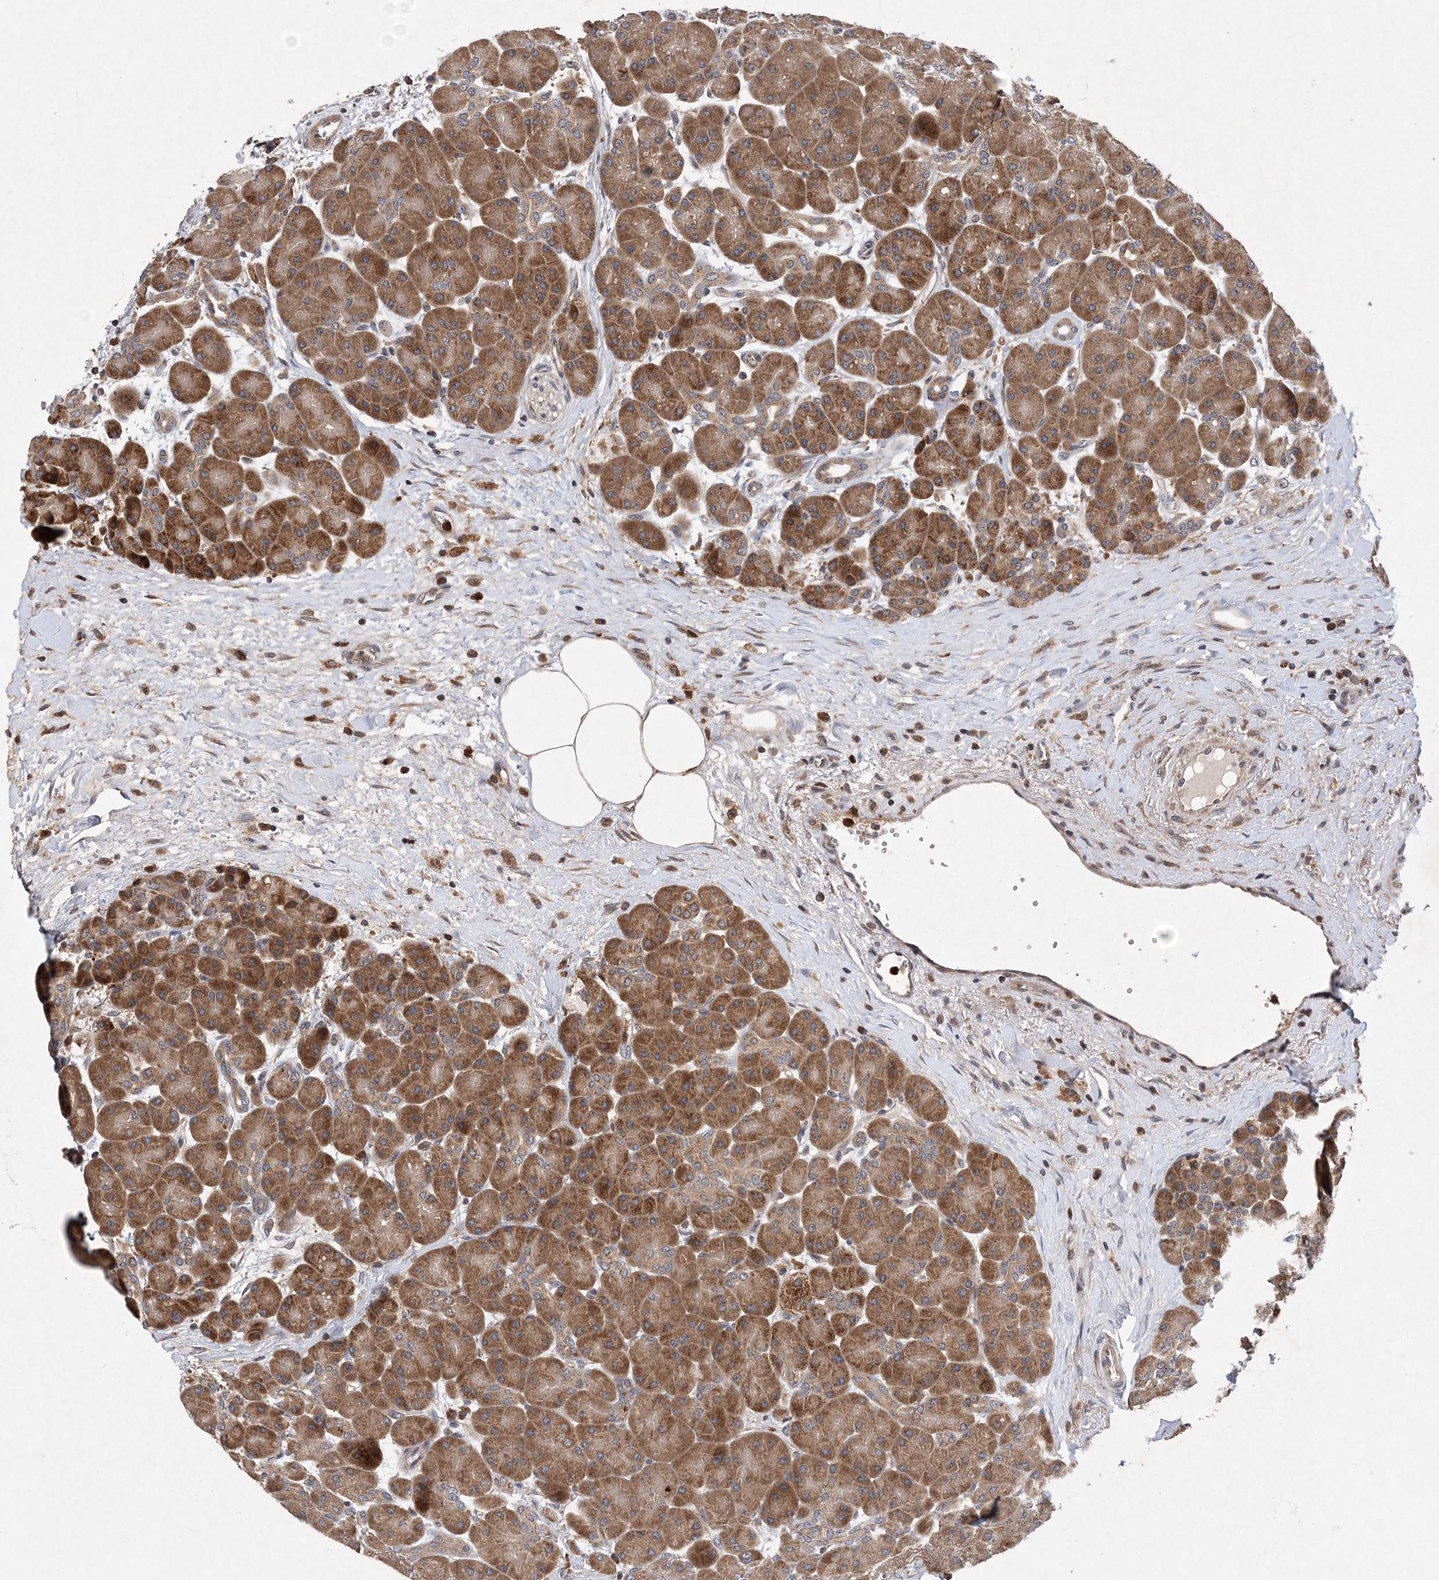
{"staining": {"intensity": "strong", "quantity": ">75%", "location": "cytoplasmic/membranous"}, "tissue": "pancreas", "cell_type": "Exocrine glandular cells", "image_type": "normal", "snomed": [{"axis": "morphology", "description": "Normal tissue, NOS"}, {"axis": "topography", "description": "Pancreas"}], "caption": "A photomicrograph of human pancreas stained for a protein exhibits strong cytoplasmic/membranous brown staining in exocrine glandular cells. (Stains: DAB in brown, nuclei in blue, Microscopy: brightfield microscopy at high magnification).", "gene": "PROSER1", "patient": {"sex": "male", "age": 66}}